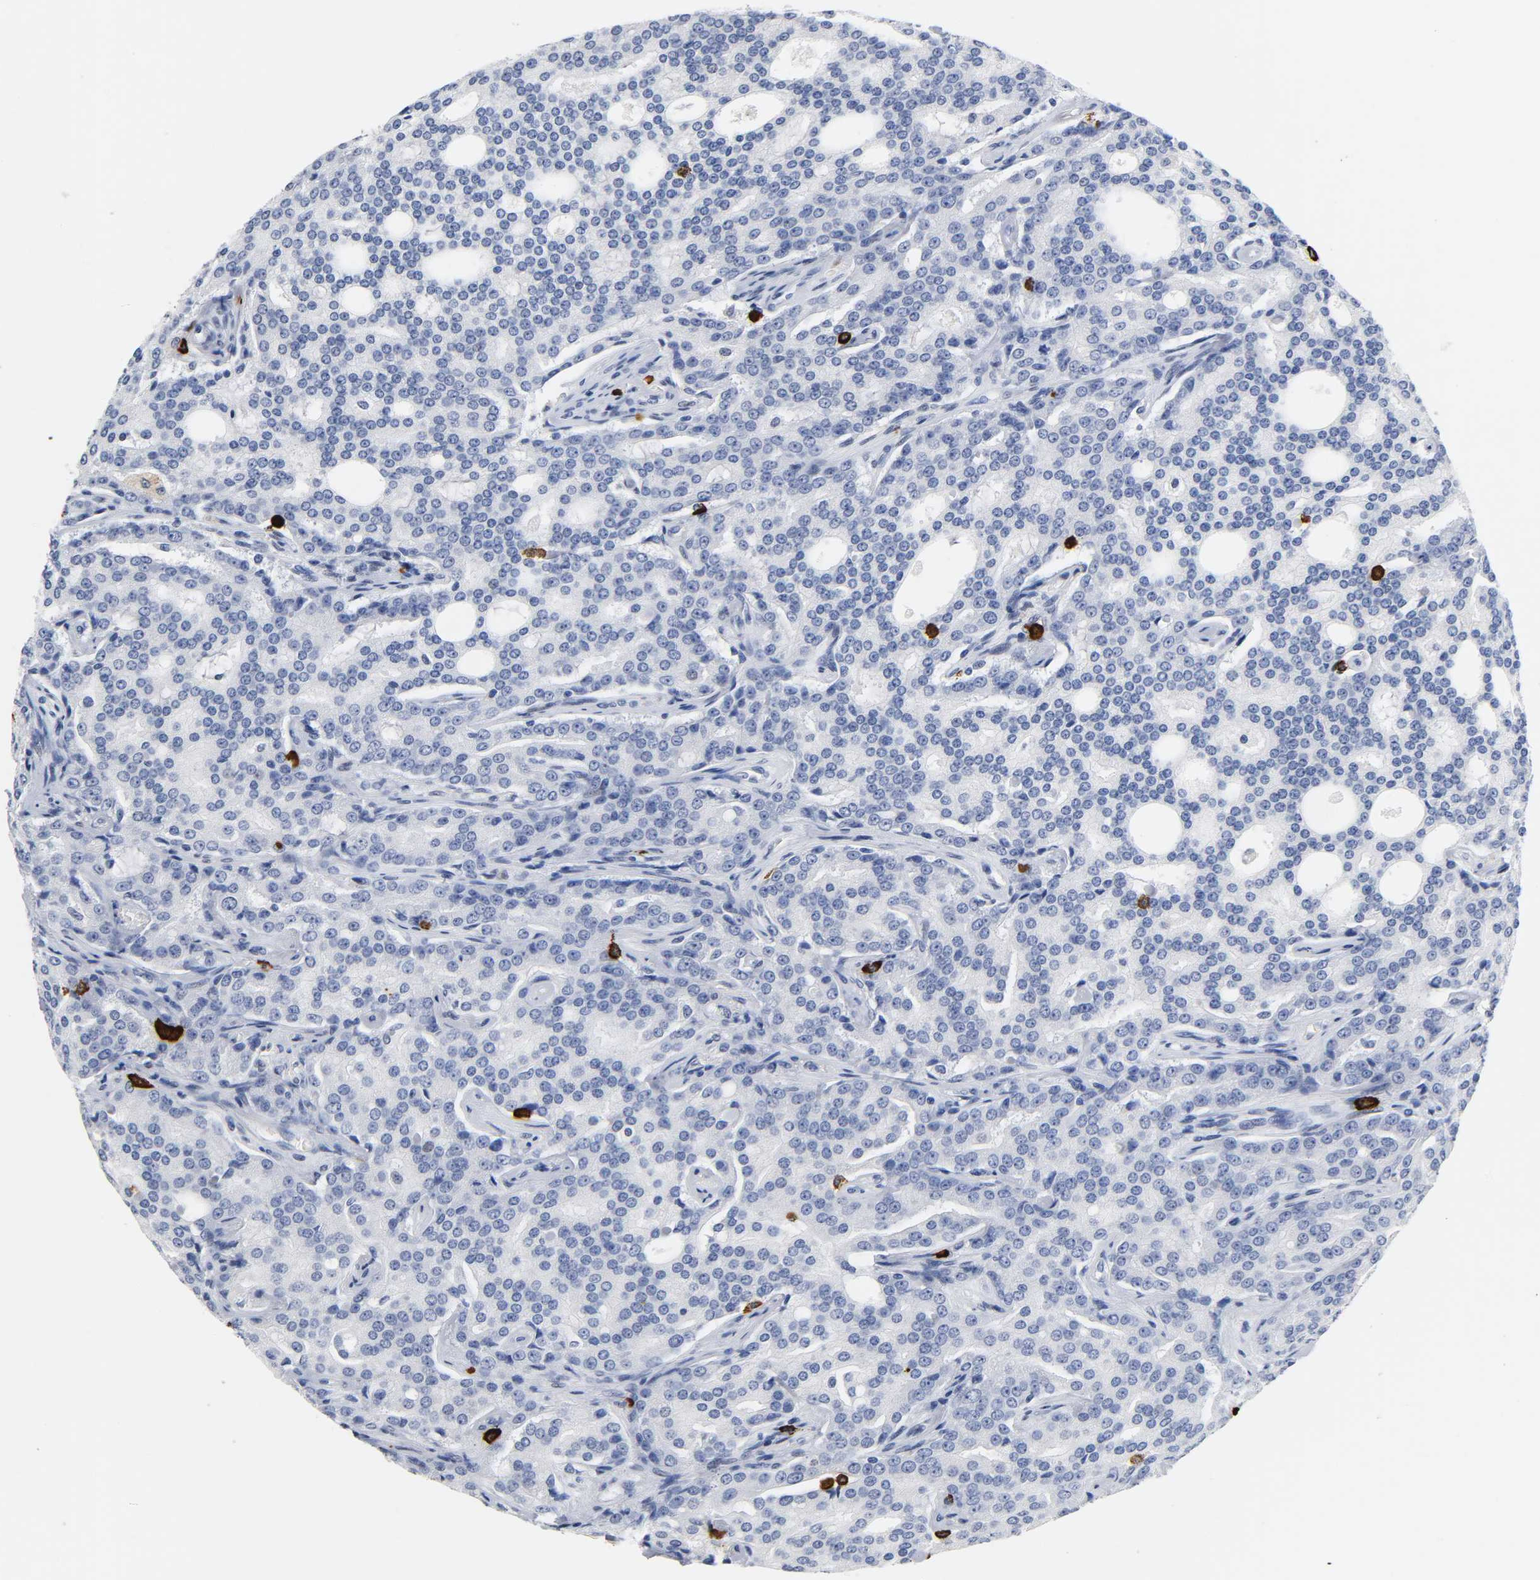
{"staining": {"intensity": "negative", "quantity": "none", "location": "none"}, "tissue": "prostate cancer", "cell_type": "Tumor cells", "image_type": "cancer", "snomed": [{"axis": "morphology", "description": "Adenocarcinoma, High grade"}, {"axis": "topography", "description": "Prostate"}], "caption": "This is an immunohistochemistry image of human prostate adenocarcinoma (high-grade). There is no positivity in tumor cells.", "gene": "NAB2", "patient": {"sex": "male", "age": 72}}